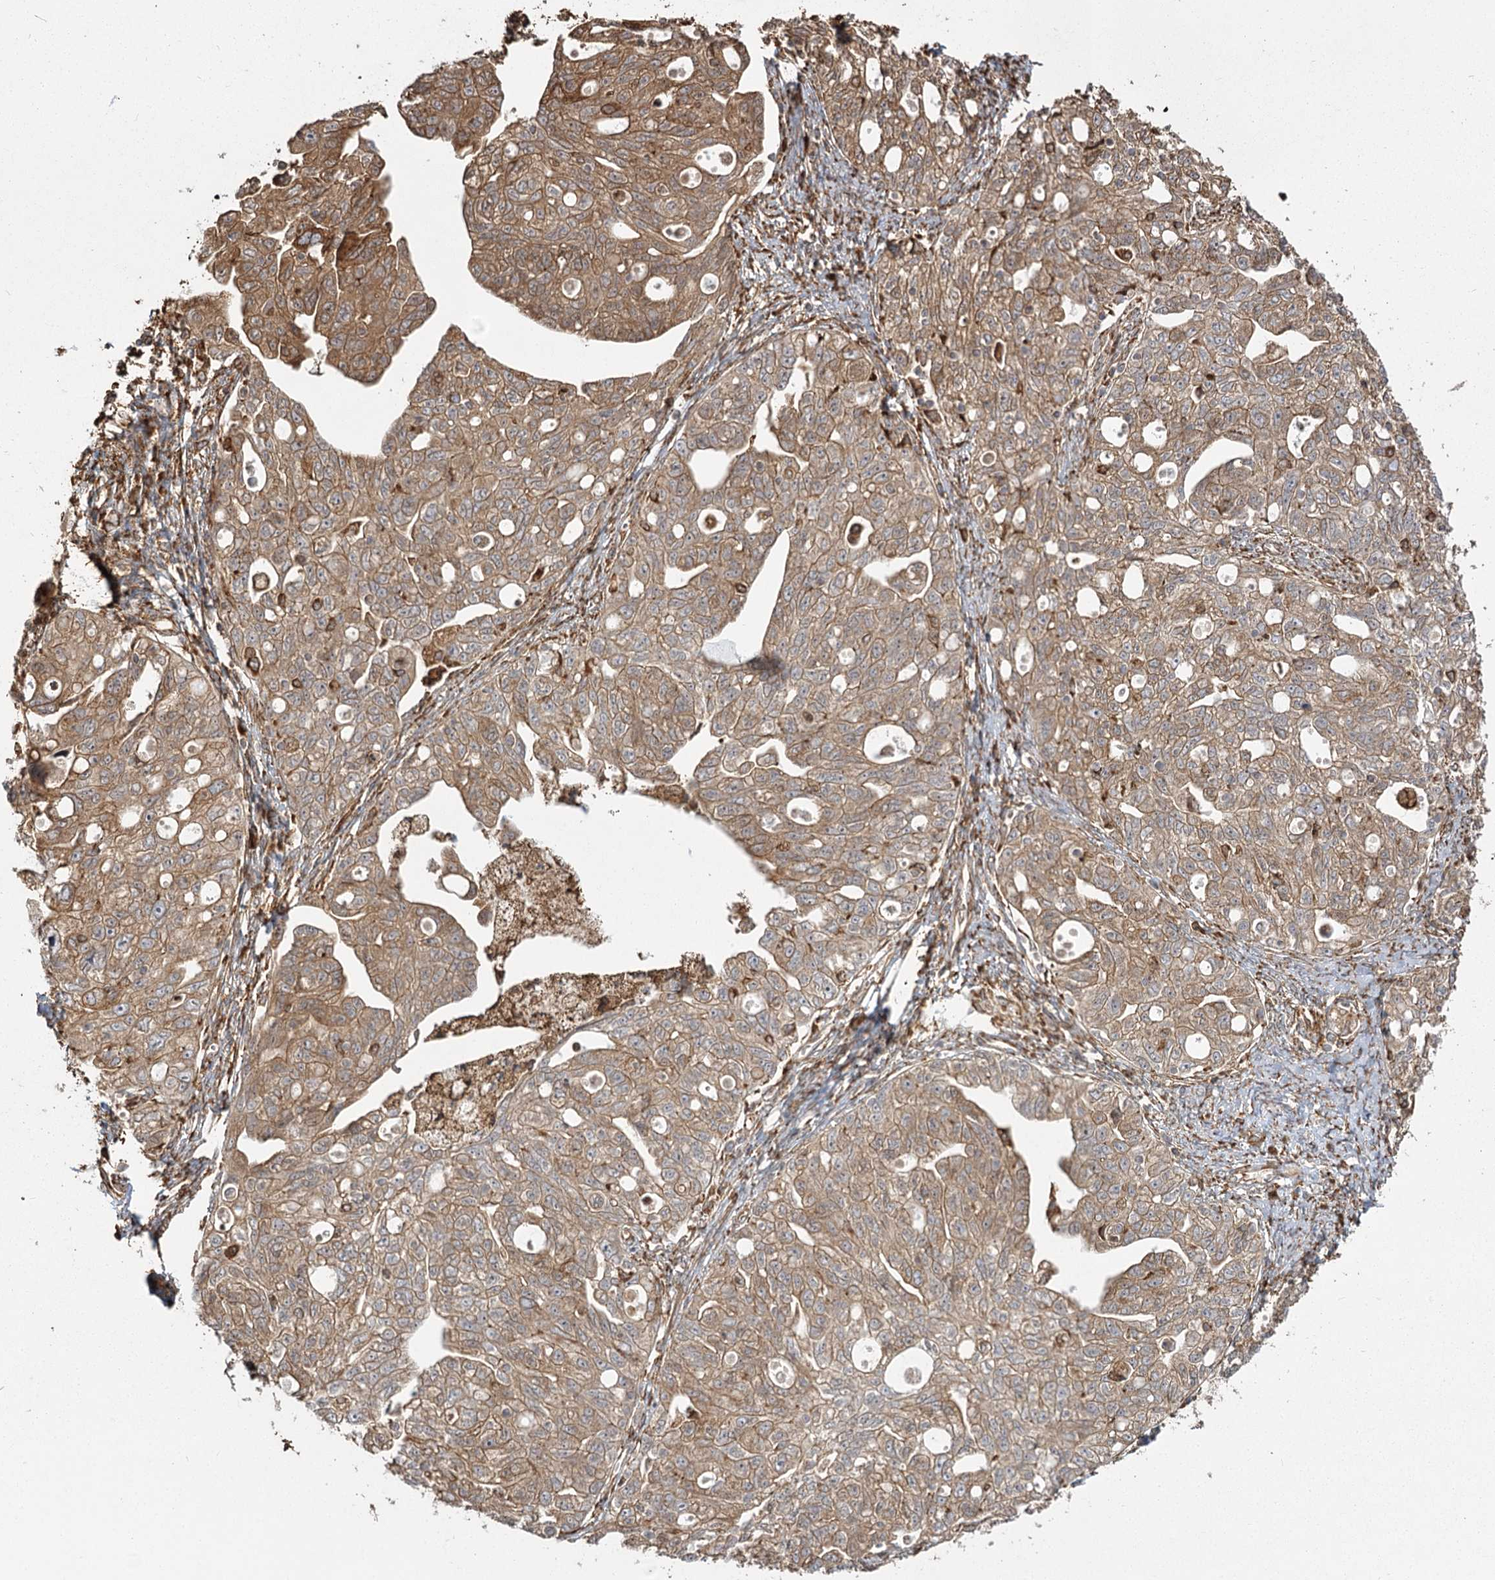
{"staining": {"intensity": "moderate", "quantity": ">75%", "location": "cytoplasmic/membranous"}, "tissue": "ovarian cancer", "cell_type": "Tumor cells", "image_type": "cancer", "snomed": [{"axis": "morphology", "description": "Carcinoma, NOS"}, {"axis": "morphology", "description": "Cystadenocarcinoma, serous, NOS"}, {"axis": "topography", "description": "Ovary"}], "caption": "The micrograph exhibits a brown stain indicating the presence of a protein in the cytoplasmic/membranous of tumor cells in ovarian carcinoma.", "gene": "FAM13A", "patient": {"sex": "female", "age": 69}}